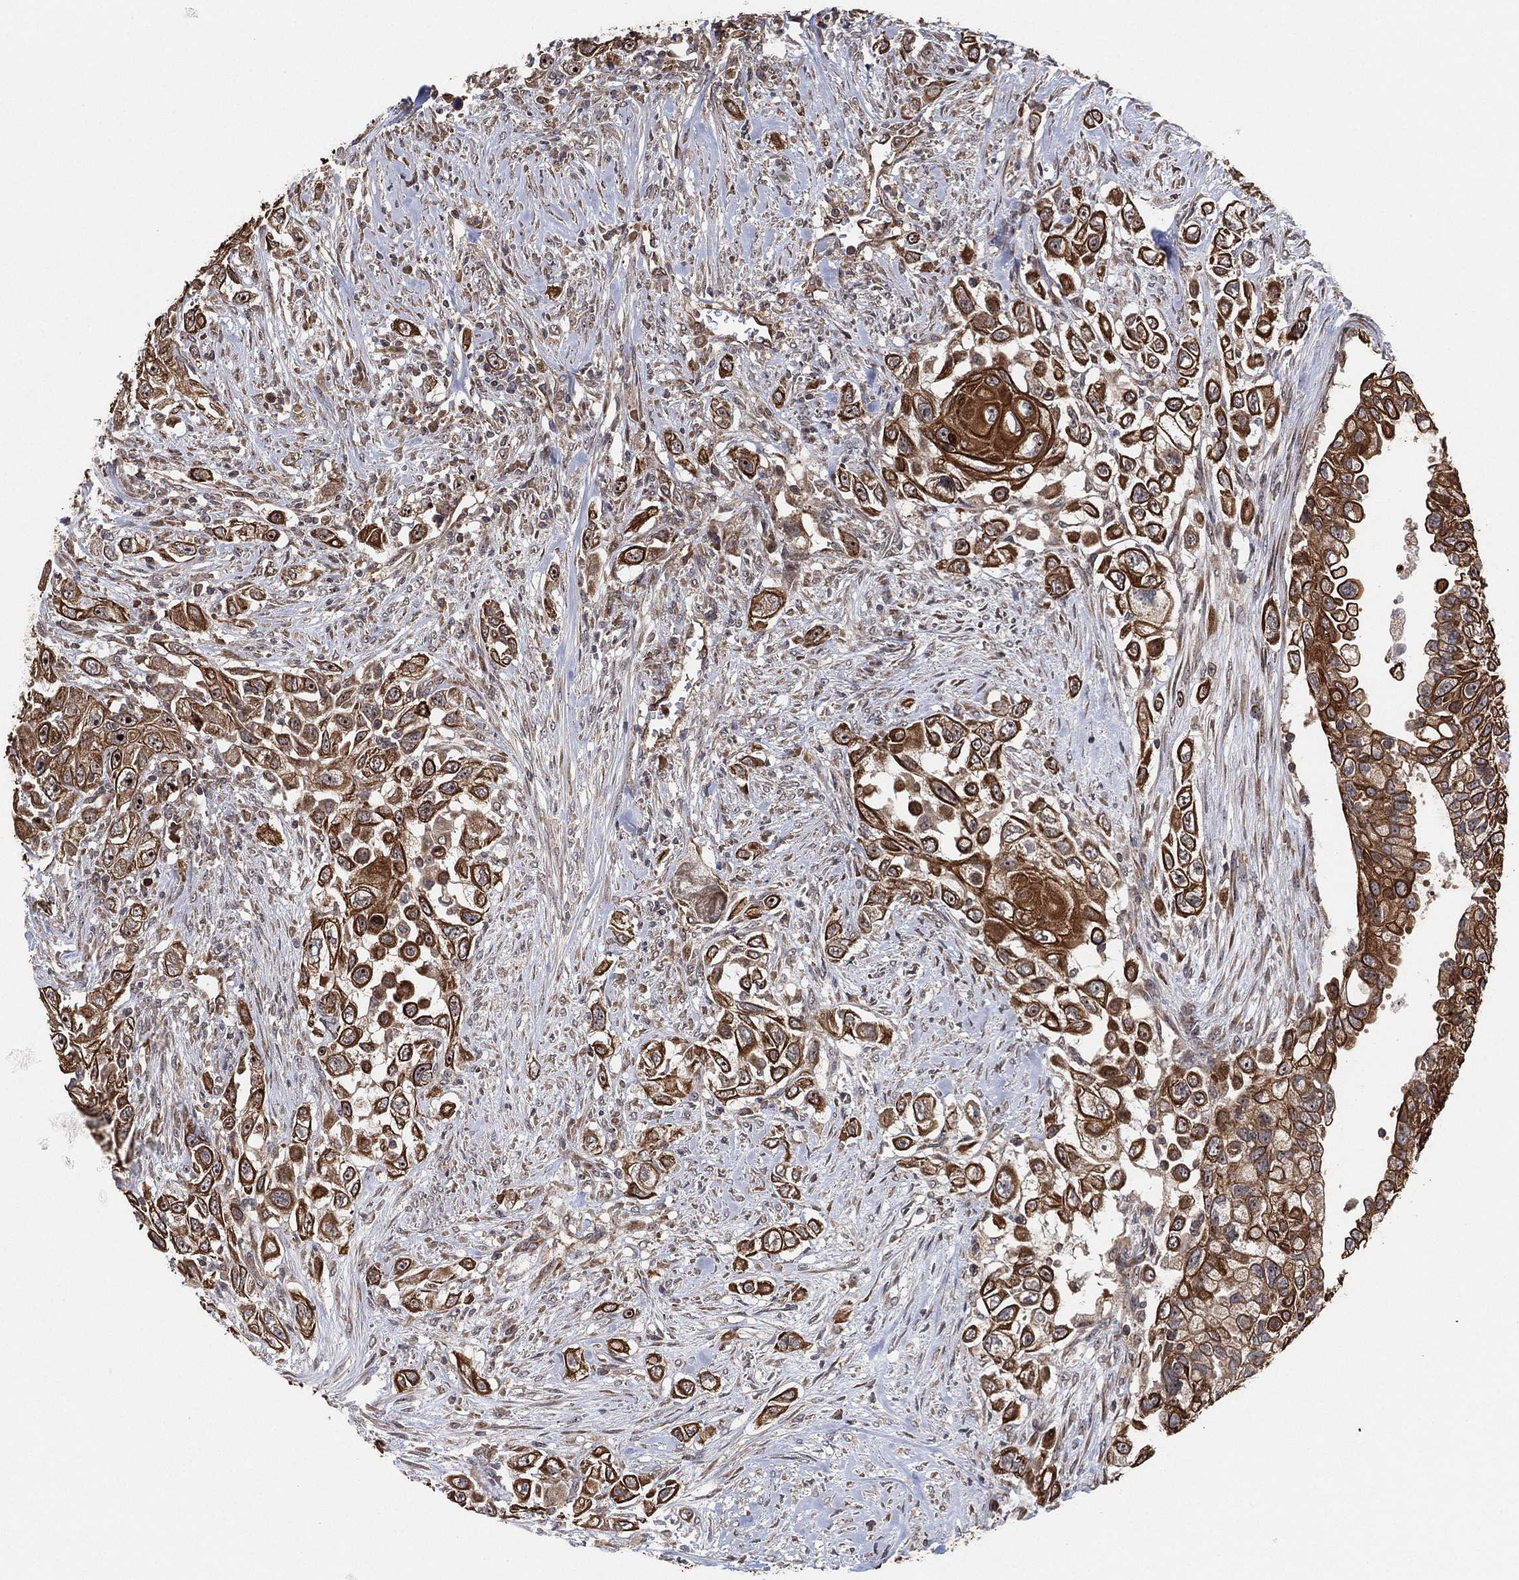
{"staining": {"intensity": "strong", "quantity": ">75%", "location": "cytoplasmic/membranous"}, "tissue": "urothelial cancer", "cell_type": "Tumor cells", "image_type": "cancer", "snomed": [{"axis": "morphology", "description": "Urothelial carcinoma, High grade"}, {"axis": "topography", "description": "Urinary bladder"}], "caption": "Immunohistochemistry (DAB) staining of human urothelial carcinoma (high-grade) reveals strong cytoplasmic/membranous protein positivity in approximately >75% of tumor cells. (Brightfield microscopy of DAB IHC at high magnification).", "gene": "TMCO1", "patient": {"sex": "female", "age": 56}}